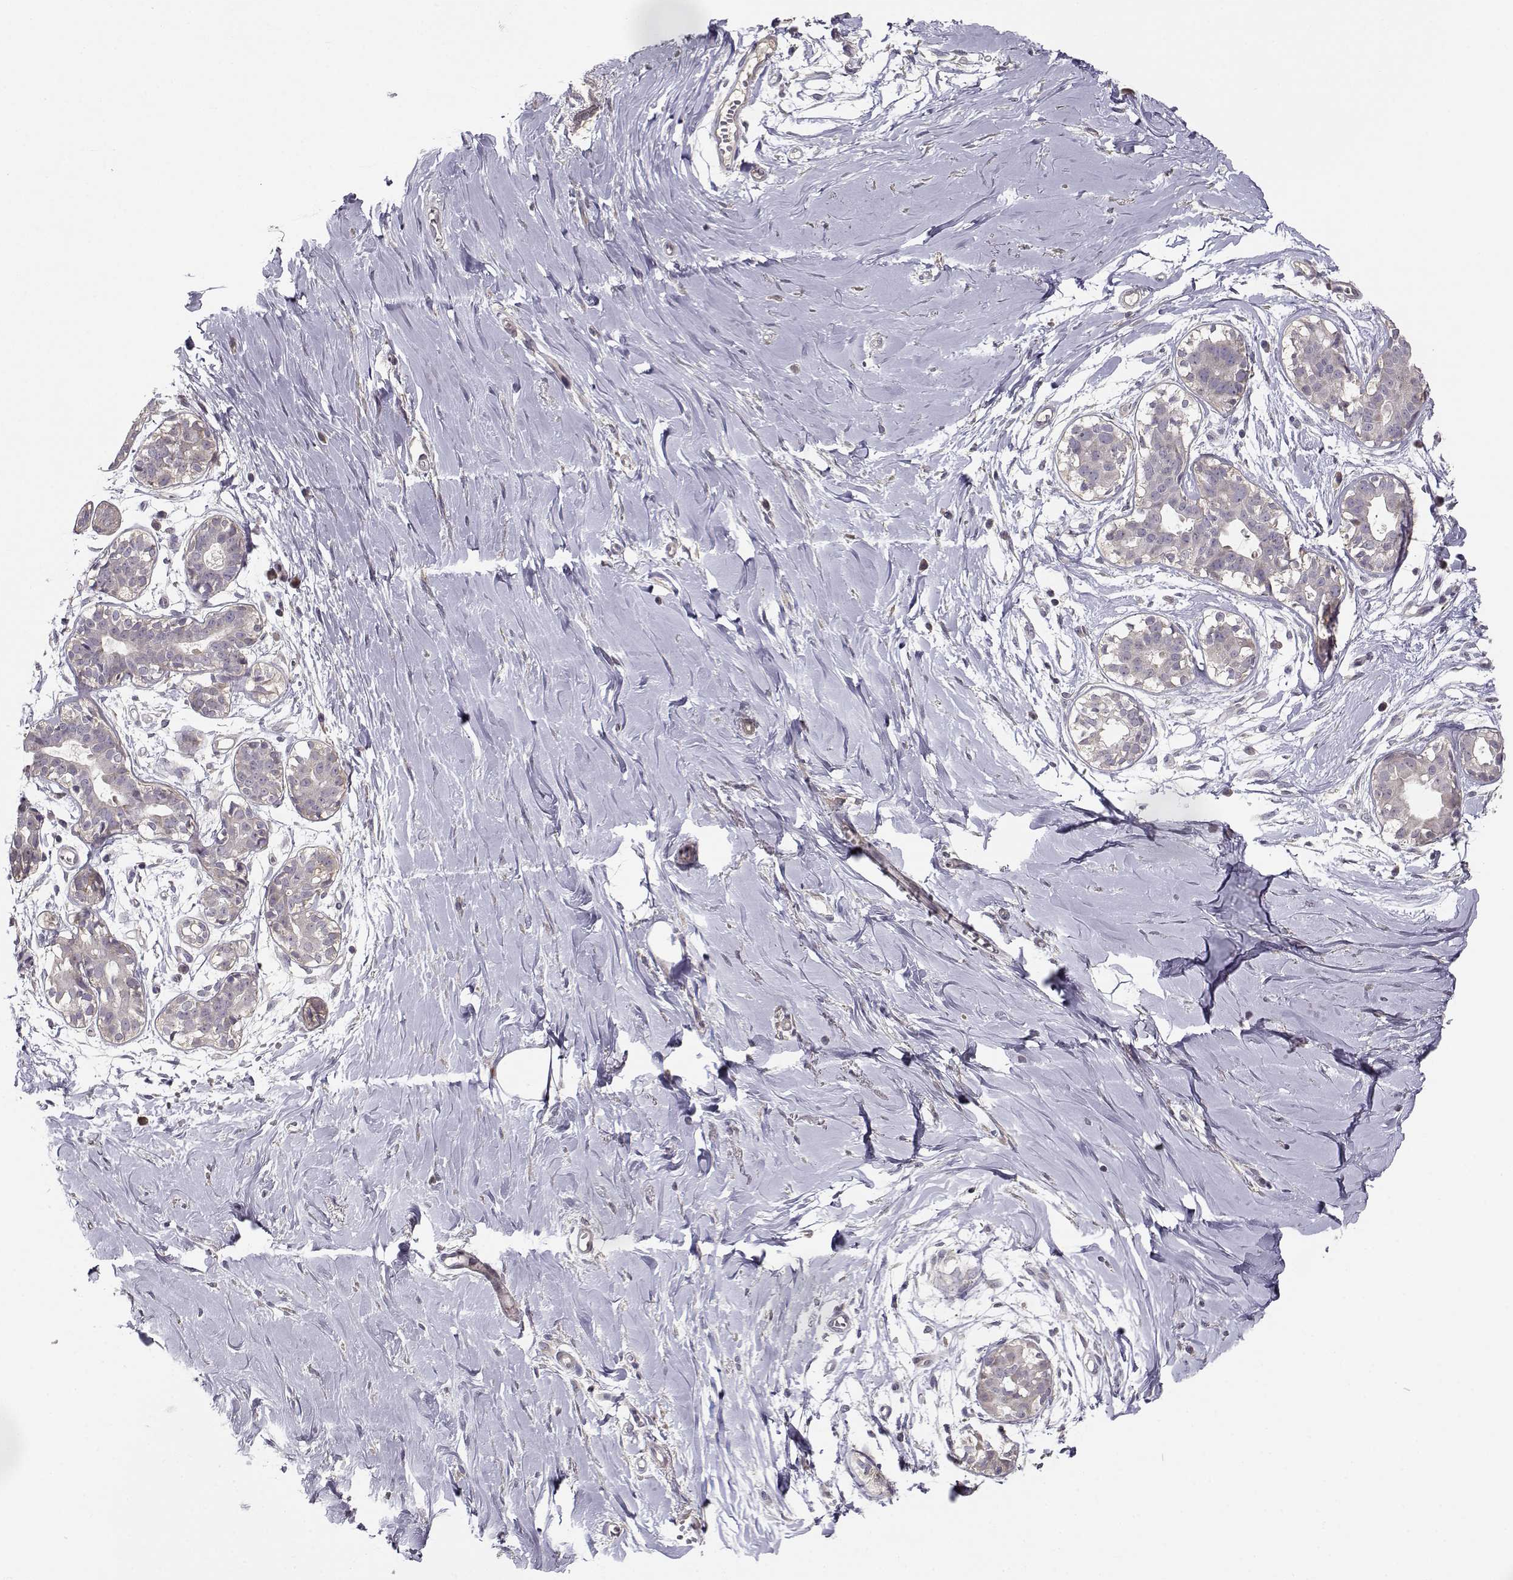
{"staining": {"intensity": "negative", "quantity": "none", "location": "none"}, "tissue": "breast", "cell_type": "Adipocytes", "image_type": "normal", "snomed": [{"axis": "morphology", "description": "Normal tissue, NOS"}, {"axis": "topography", "description": "Breast"}], "caption": "Immunohistochemistry (IHC) histopathology image of unremarkable breast: human breast stained with DAB (3,3'-diaminobenzidine) reveals no significant protein expression in adipocytes.", "gene": "ENTPD8", "patient": {"sex": "female", "age": 49}}